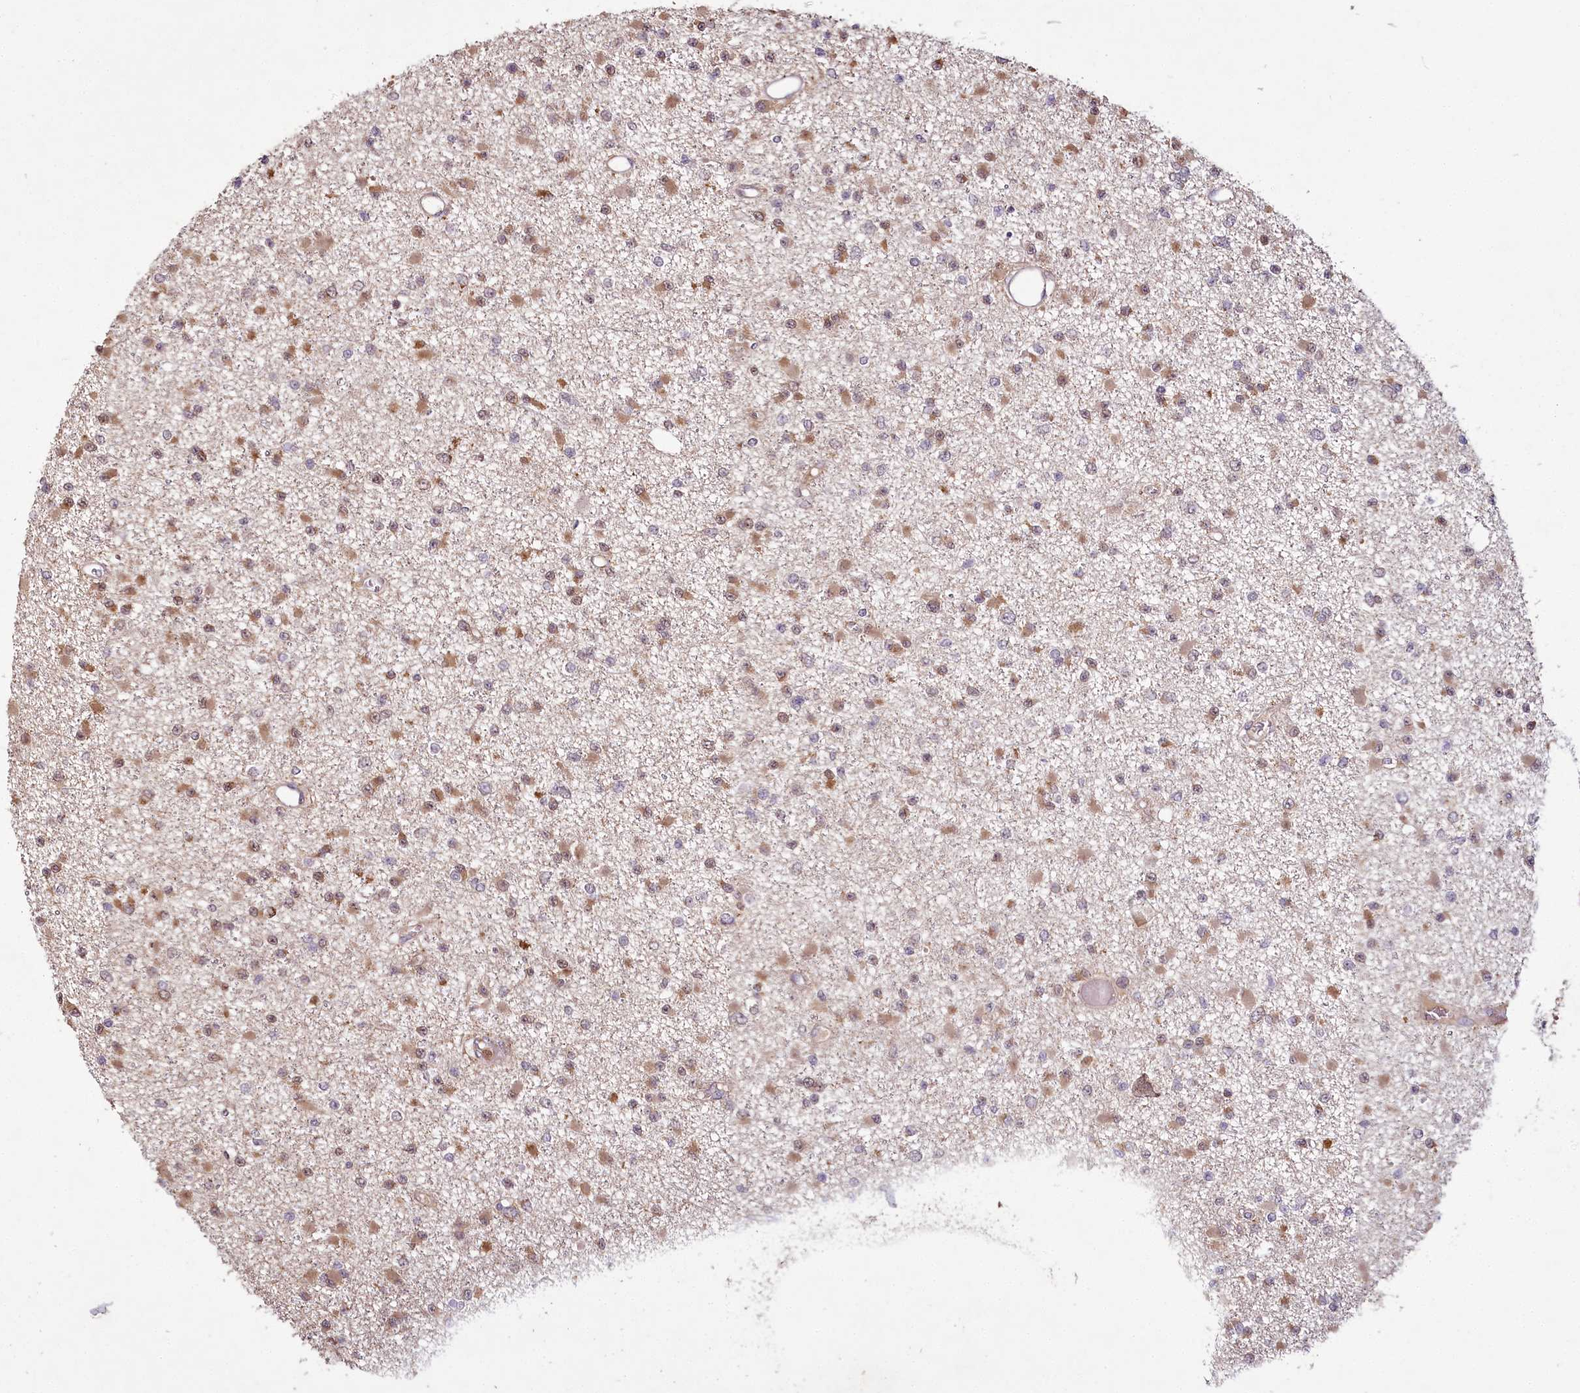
{"staining": {"intensity": "moderate", "quantity": ">75%", "location": "cytoplasmic/membranous,nuclear"}, "tissue": "glioma", "cell_type": "Tumor cells", "image_type": "cancer", "snomed": [{"axis": "morphology", "description": "Glioma, malignant, Low grade"}, {"axis": "topography", "description": "Brain"}], "caption": "High-power microscopy captured an IHC micrograph of glioma, revealing moderate cytoplasmic/membranous and nuclear staining in approximately >75% of tumor cells. (brown staining indicates protein expression, while blue staining denotes nuclei).", "gene": "ALKBH8", "patient": {"sex": "female", "age": 22}}